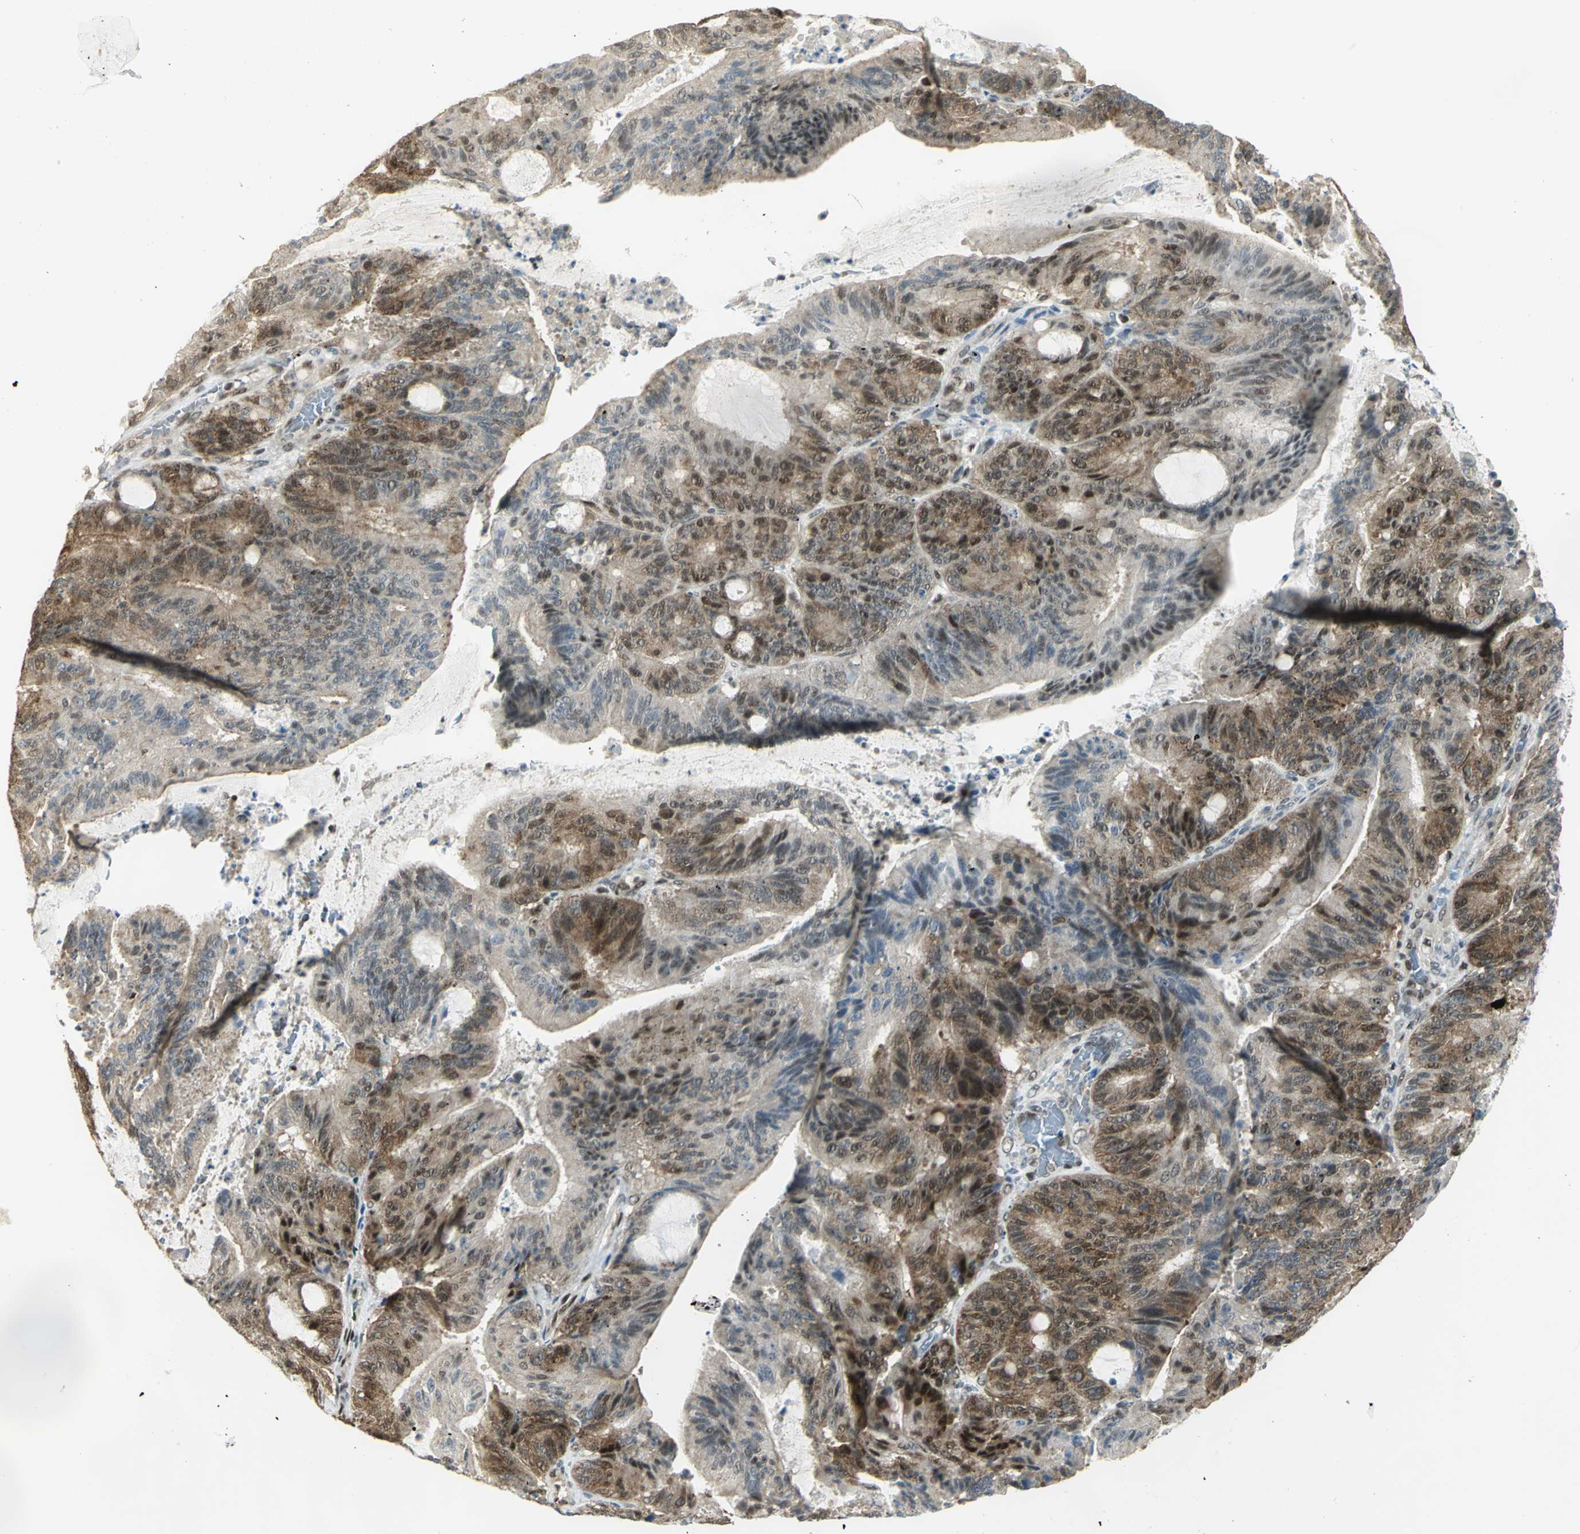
{"staining": {"intensity": "moderate", "quantity": "25%-75%", "location": "cytoplasmic/membranous,nuclear"}, "tissue": "liver cancer", "cell_type": "Tumor cells", "image_type": "cancer", "snomed": [{"axis": "morphology", "description": "Cholangiocarcinoma"}, {"axis": "topography", "description": "Liver"}], "caption": "The immunohistochemical stain labels moderate cytoplasmic/membranous and nuclear expression in tumor cells of liver cholangiocarcinoma tissue.", "gene": "DDX5", "patient": {"sex": "female", "age": 73}}